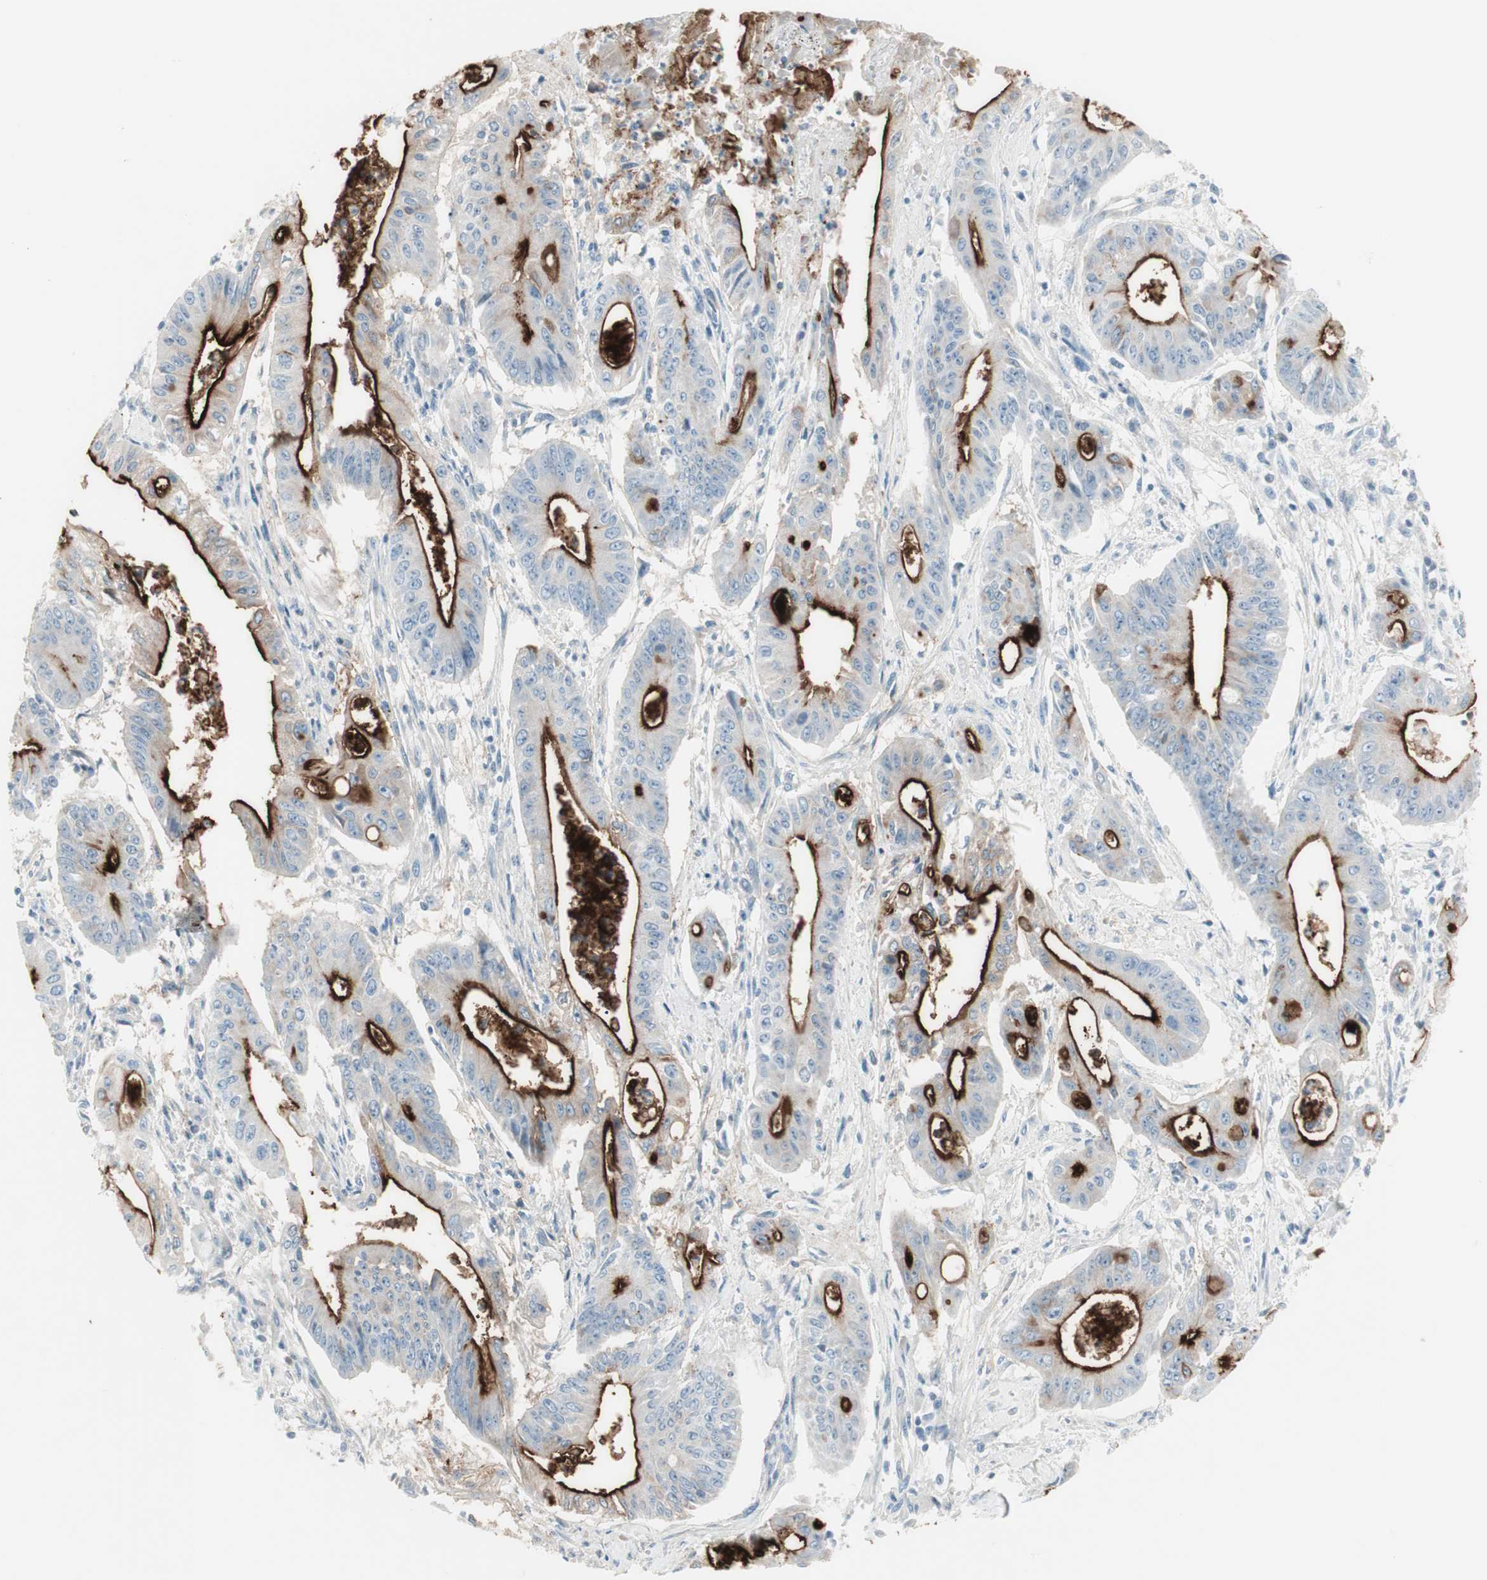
{"staining": {"intensity": "strong", "quantity": "25%-75%", "location": "cytoplasmic/membranous"}, "tissue": "pancreatic cancer", "cell_type": "Tumor cells", "image_type": "cancer", "snomed": [{"axis": "morphology", "description": "Normal tissue, NOS"}, {"axis": "topography", "description": "Lymph node"}], "caption": "Immunohistochemical staining of pancreatic cancer shows high levels of strong cytoplasmic/membranous protein positivity in about 25%-75% of tumor cells. (IHC, brightfield microscopy, high magnification).", "gene": "CDHR5", "patient": {"sex": "male", "age": 62}}